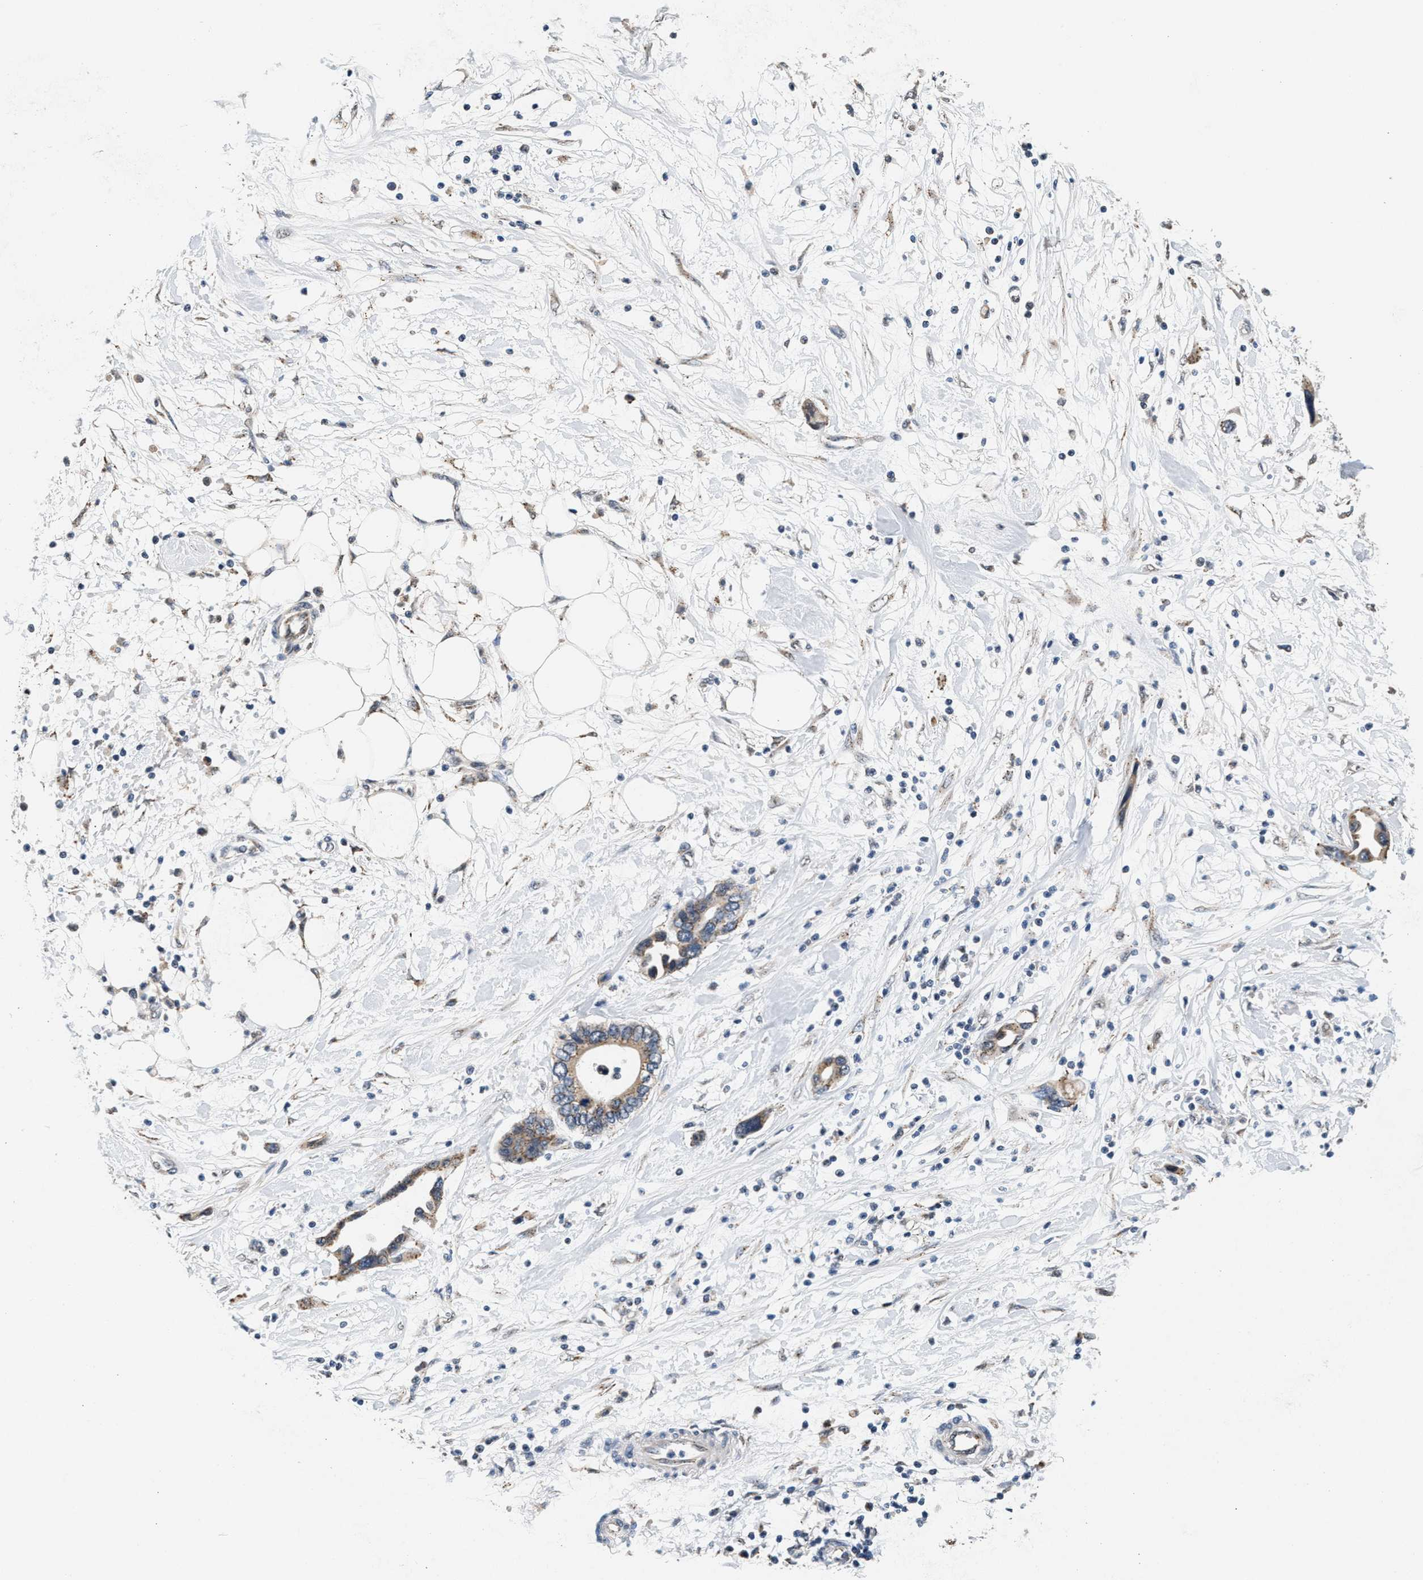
{"staining": {"intensity": "weak", "quantity": ">75%", "location": "cytoplasmic/membranous"}, "tissue": "pancreatic cancer", "cell_type": "Tumor cells", "image_type": "cancer", "snomed": [{"axis": "morphology", "description": "Adenocarcinoma, NOS"}, {"axis": "topography", "description": "Pancreas"}], "caption": "Pancreatic cancer stained with a protein marker reveals weak staining in tumor cells.", "gene": "KCNMB2", "patient": {"sex": "female", "age": 57}}